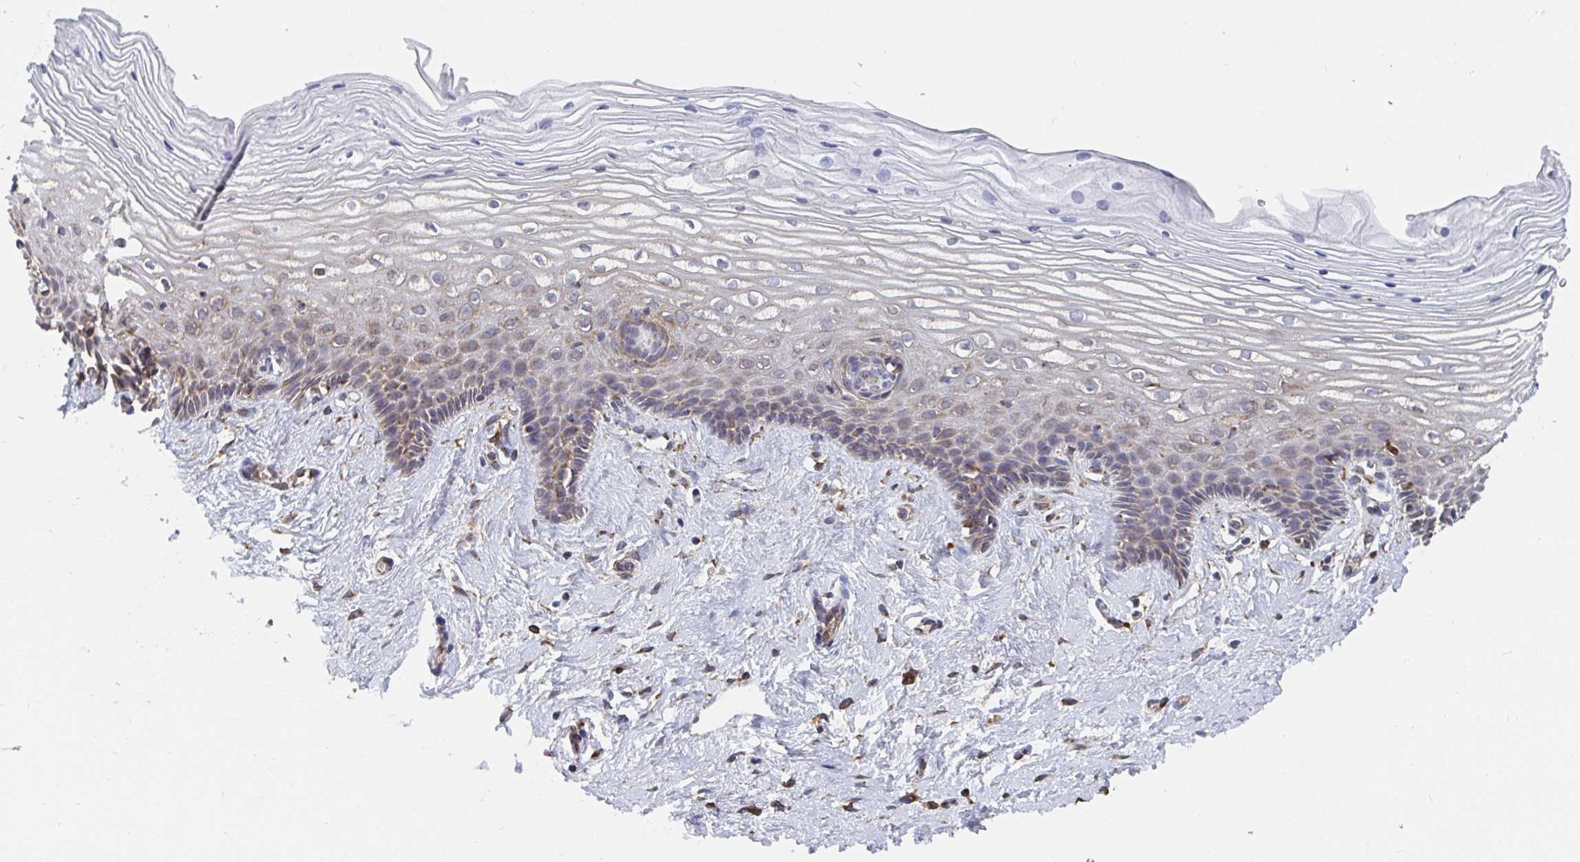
{"staining": {"intensity": "moderate", "quantity": ">75%", "location": "cytoplasmic/membranous"}, "tissue": "cervix", "cell_type": "Glandular cells", "image_type": "normal", "snomed": [{"axis": "morphology", "description": "Normal tissue, NOS"}, {"axis": "topography", "description": "Cervix"}], "caption": "Cervix stained for a protein (brown) displays moderate cytoplasmic/membranous positive staining in approximately >75% of glandular cells.", "gene": "ELAVL1", "patient": {"sex": "female", "age": 40}}